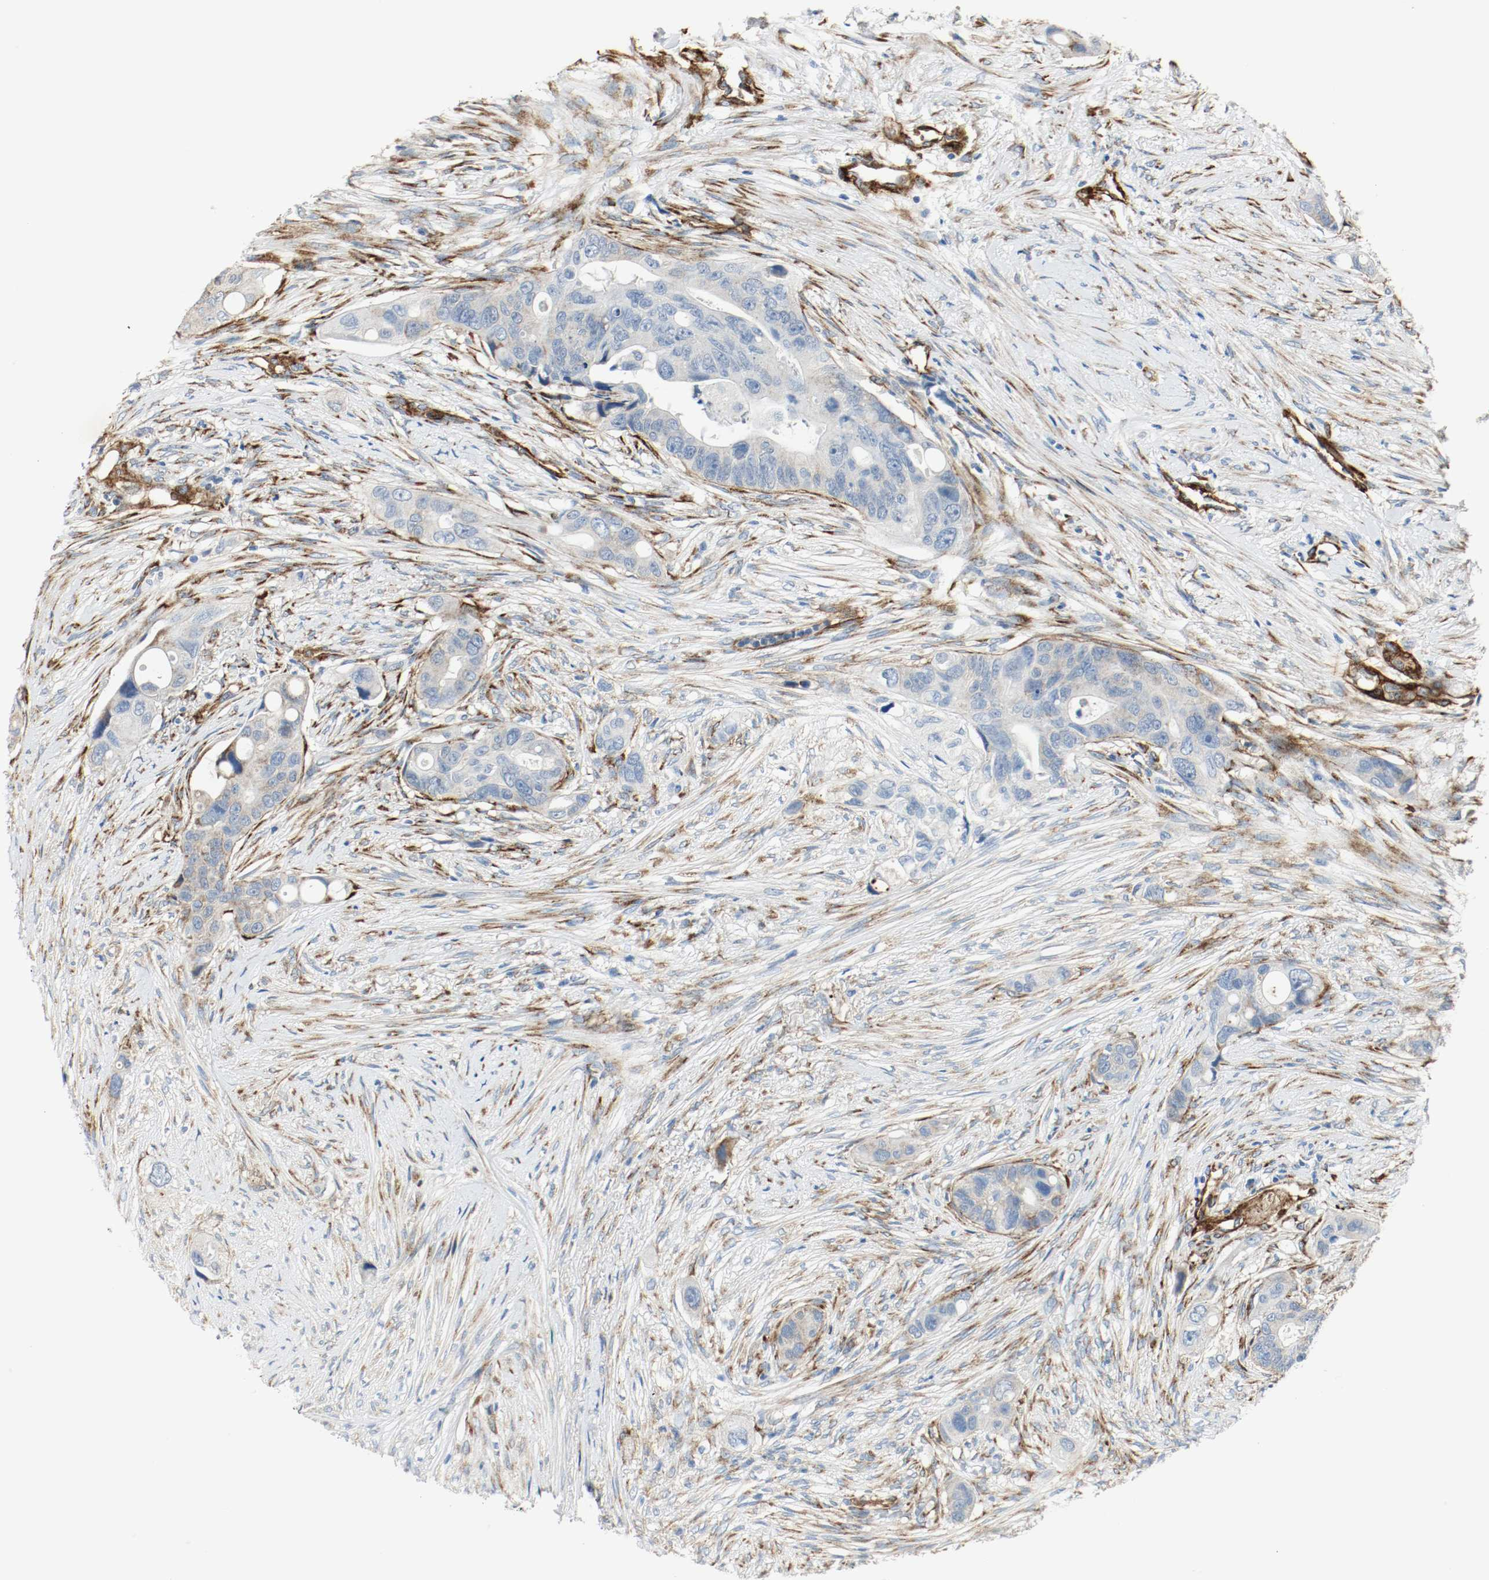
{"staining": {"intensity": "negative", "quantity": "none", "location": "none"}, "tissue": "colorectal cancer", "cell_type": "Tumor cells", "image_type": "cancer", "snomed": [{"axis": "morphology", "description": "Adenocarcinoma, NOS"}, {"axis": "topography", "description": "Colon"}], "caption": "Immunohistochemistry (IHC) of colorectal cancer demonstrates no staining in tumor cells.", "gene": "LAMB1", "patient": {"sex": "female", "age": 57}}